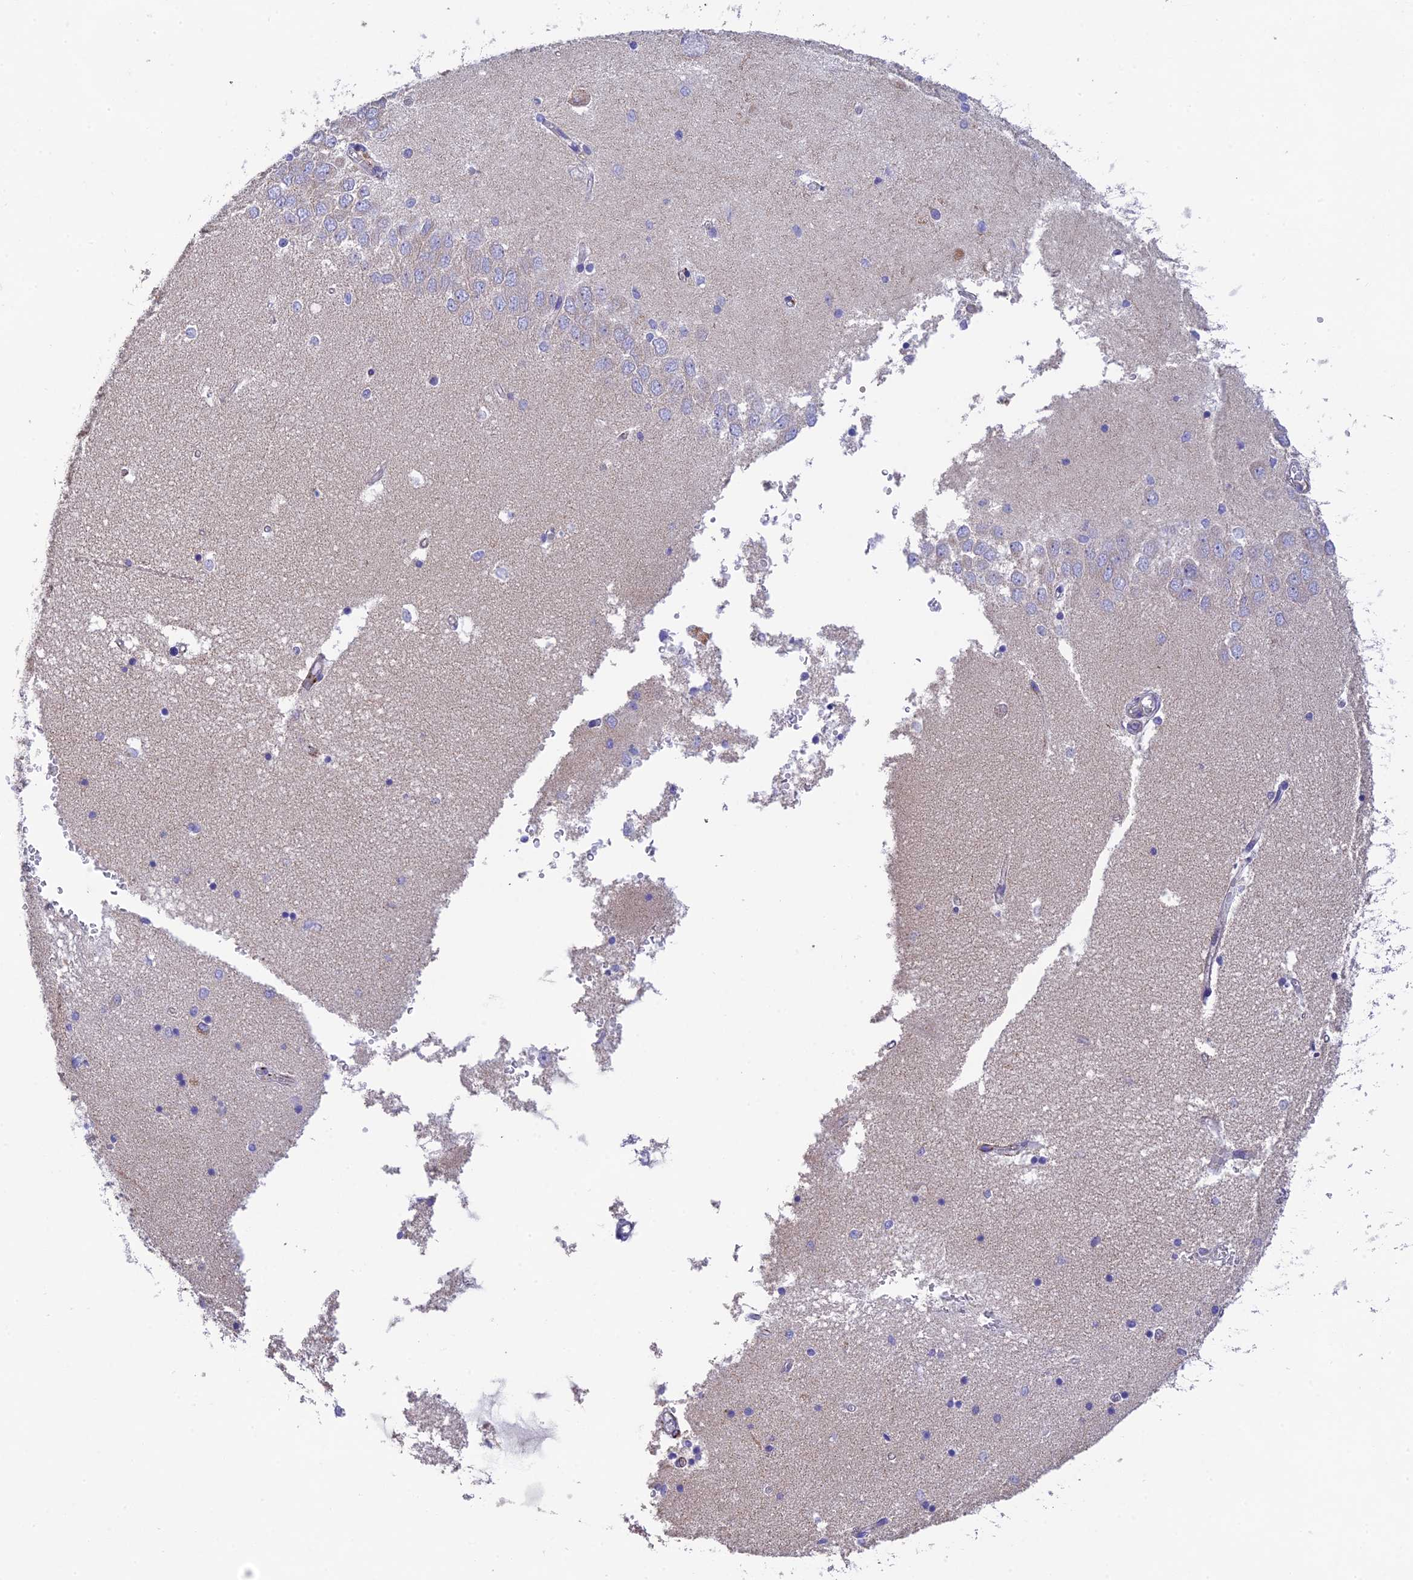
{"staining": {"intensity": "negative", "quantity": "none", "location": "none"}, "tissue": "hippocampus", "cell_type": "Glial cells", "image_type": "normal", "snomed": [{"axis": "morphology", "description": "Normal tissue, NOS"}, {"axis": "topography", "description": "Hippocampus"}], "caption": "Glial cells are negative for protein expression in unremarkable human hippocampus. (DAB (3,3'-diaminobenzidine) IHC with hematoxylin counter stain).", "gene": "HSD17B2", "patient": {"sex": "male", "age": 45}}